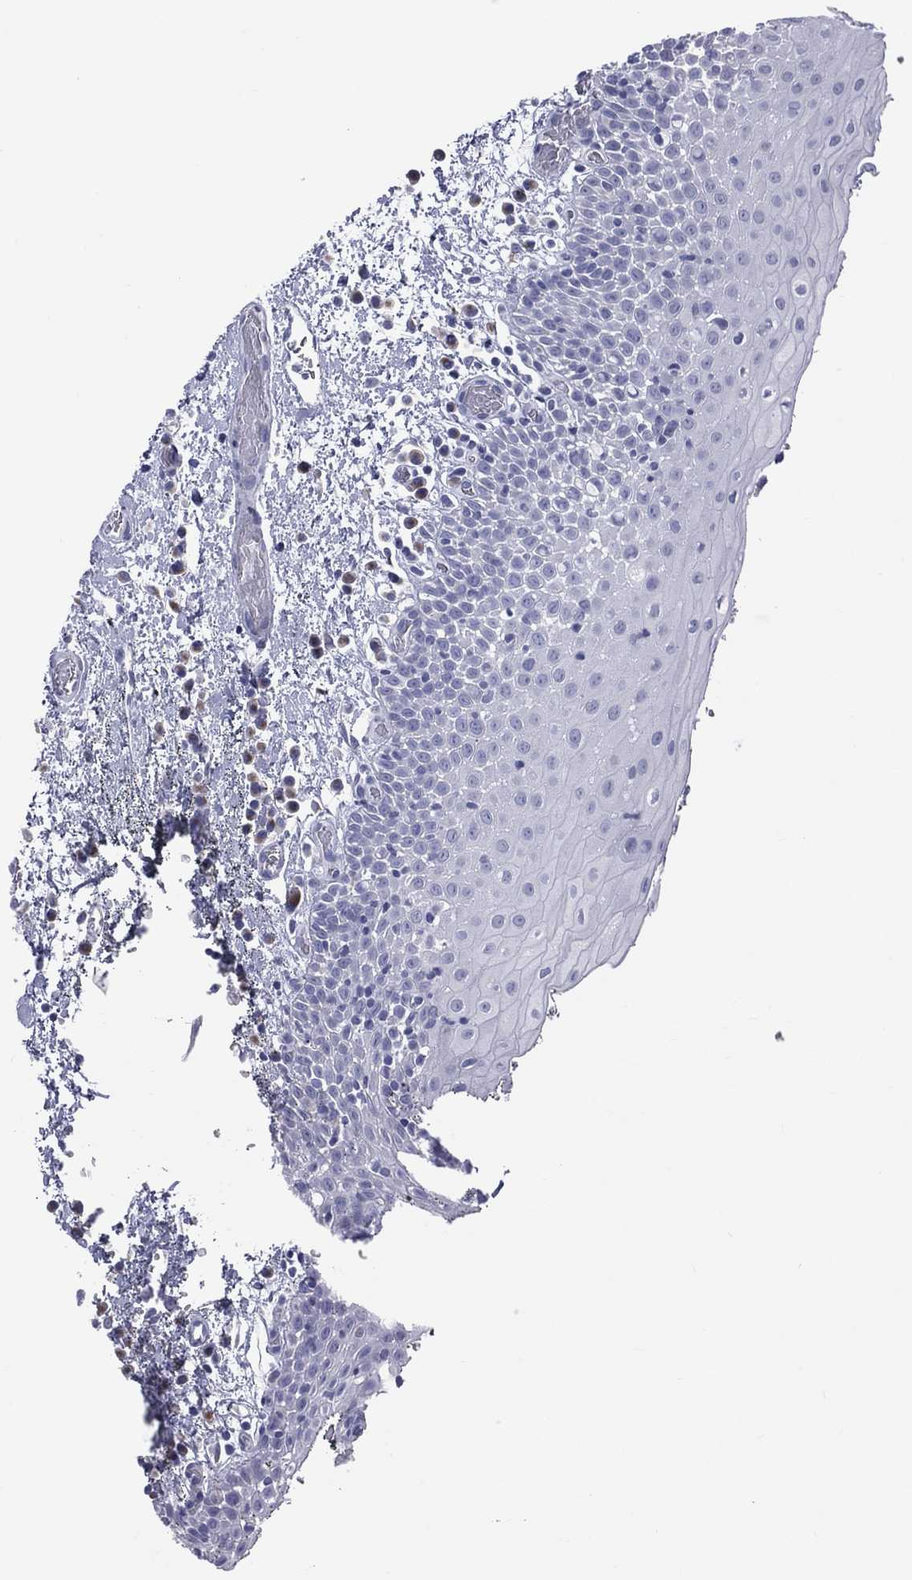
{"staining": {"intensity": "negative", "quantity": "none", "location": "none"}, "tissue": "oral mucosa", "cell_type": "Squamous epithelial cells", "image_type": "normal", "snomed": [{"axis": "morphology", "description": "Normal tissue, NOS"}, {"axis": "morphology", "description": "Squamous cell carcinoma, NOS"}, {"axis": "topography", "description": "Oral tissue"}, {"axis": "topography", "description": "Tounge, NOS"}, {"axis": "topography", "description": "Head-Neck"}], "caption": "The photomicrograph exhibits no significant staining in squamous epithelial cells of oral mucosa. Brightfield microscopy of immunohistochemistry stained with DAB (brown) and hematoxylin (blue), captured at high magnification.", "gene": "MLN", "patient": {"sex": "female", "age": 80}}